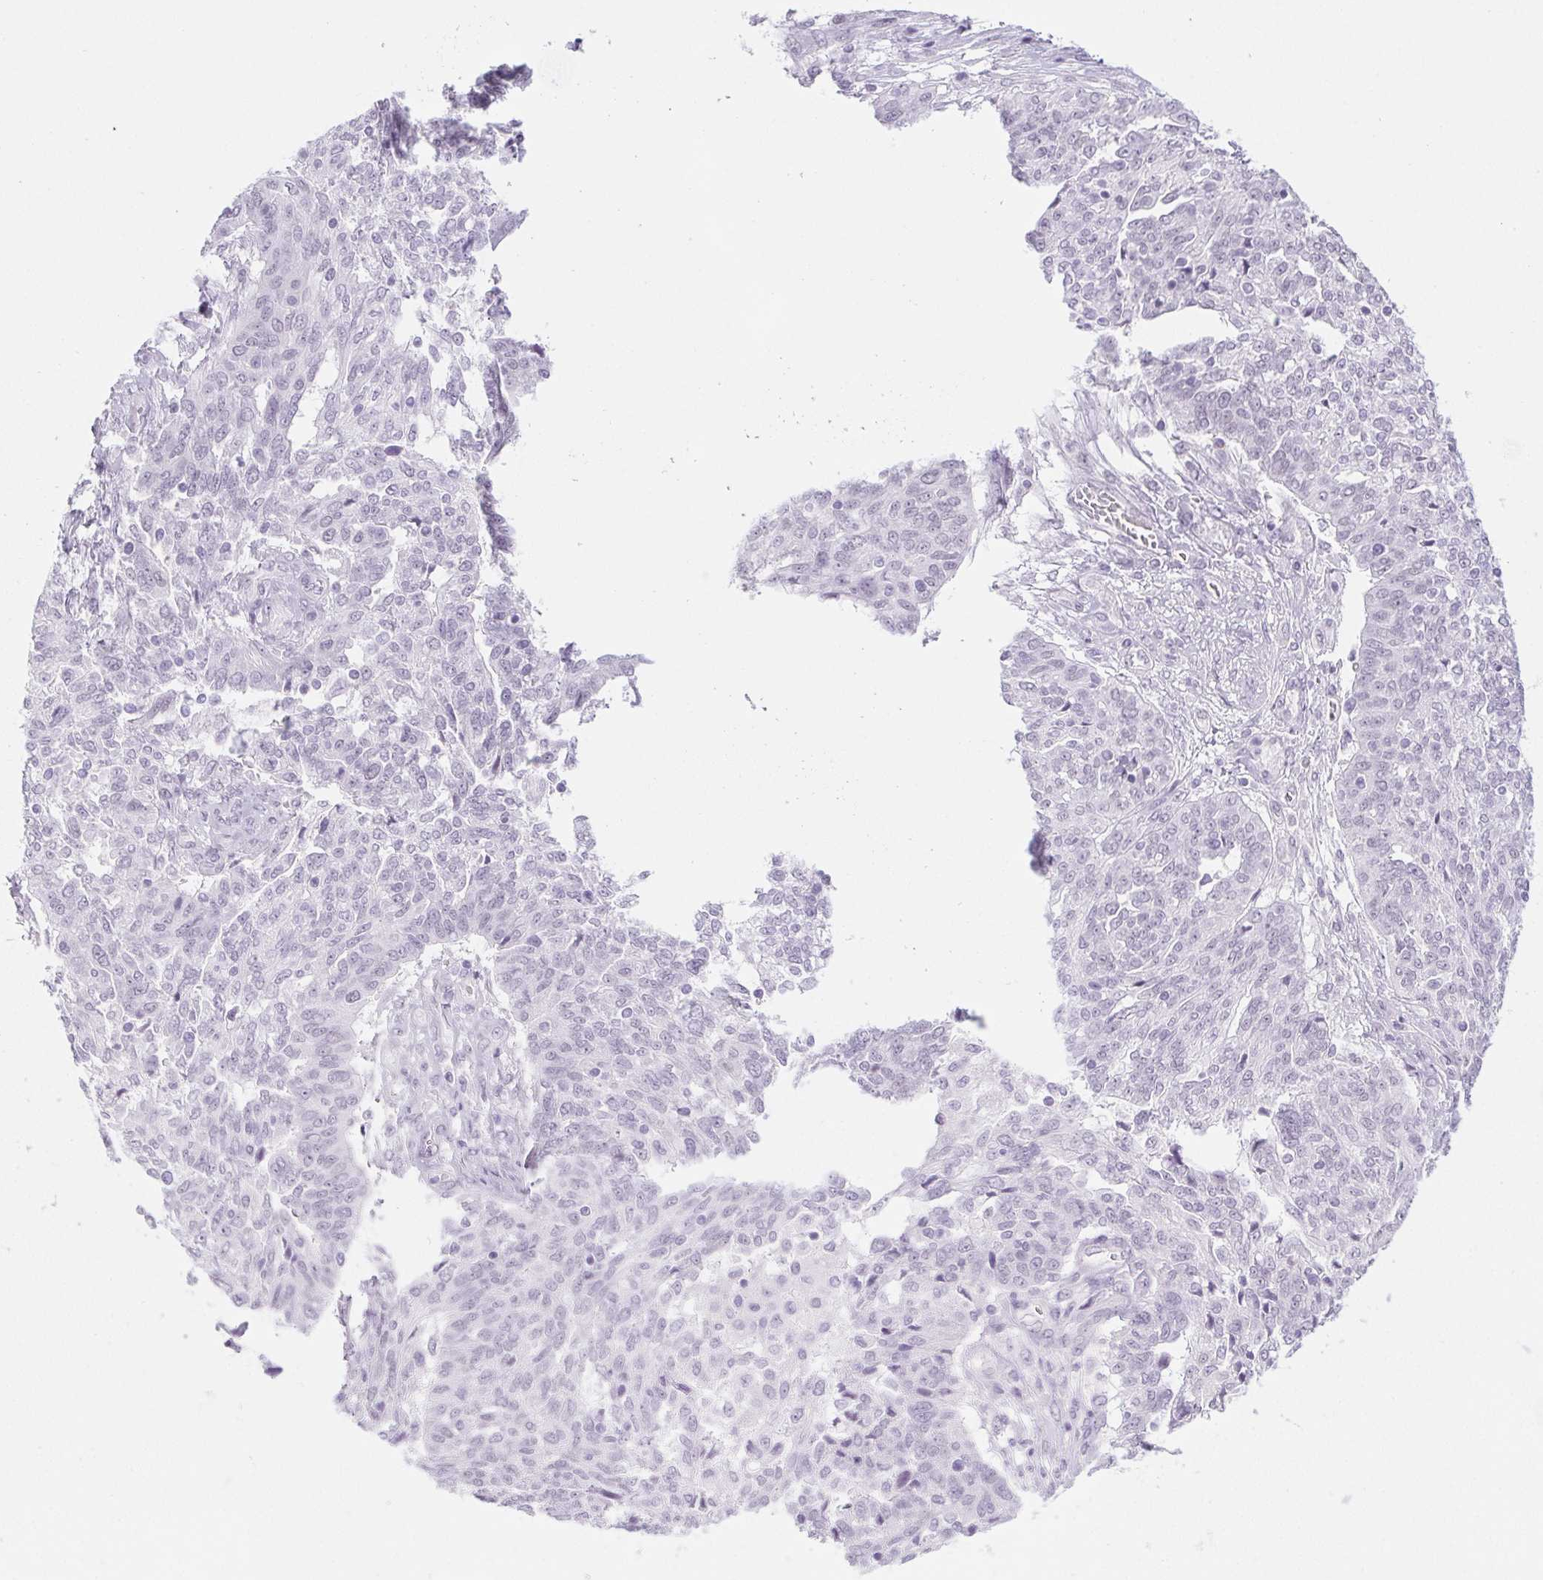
{"staining": {"intensity": "negative", "quantity": "none", "location": "none"}, "tissue": "ovarian cancer", "cell_type": "Tumor cells", "image_type": "cancer", "snomed": [{"axis": "morphology", "description": "Cystadenocarcinoma, serous, NOS"}, {"axis": "topography", "description": "Ovary"}], "caption": "Serous cystadenocarcinoma (ovarian) was stained to show a protein in brown. There is no significant expression in tumor cells.", "gene": "BCAS1", "patient": {"sex": "female", "age": 67}}